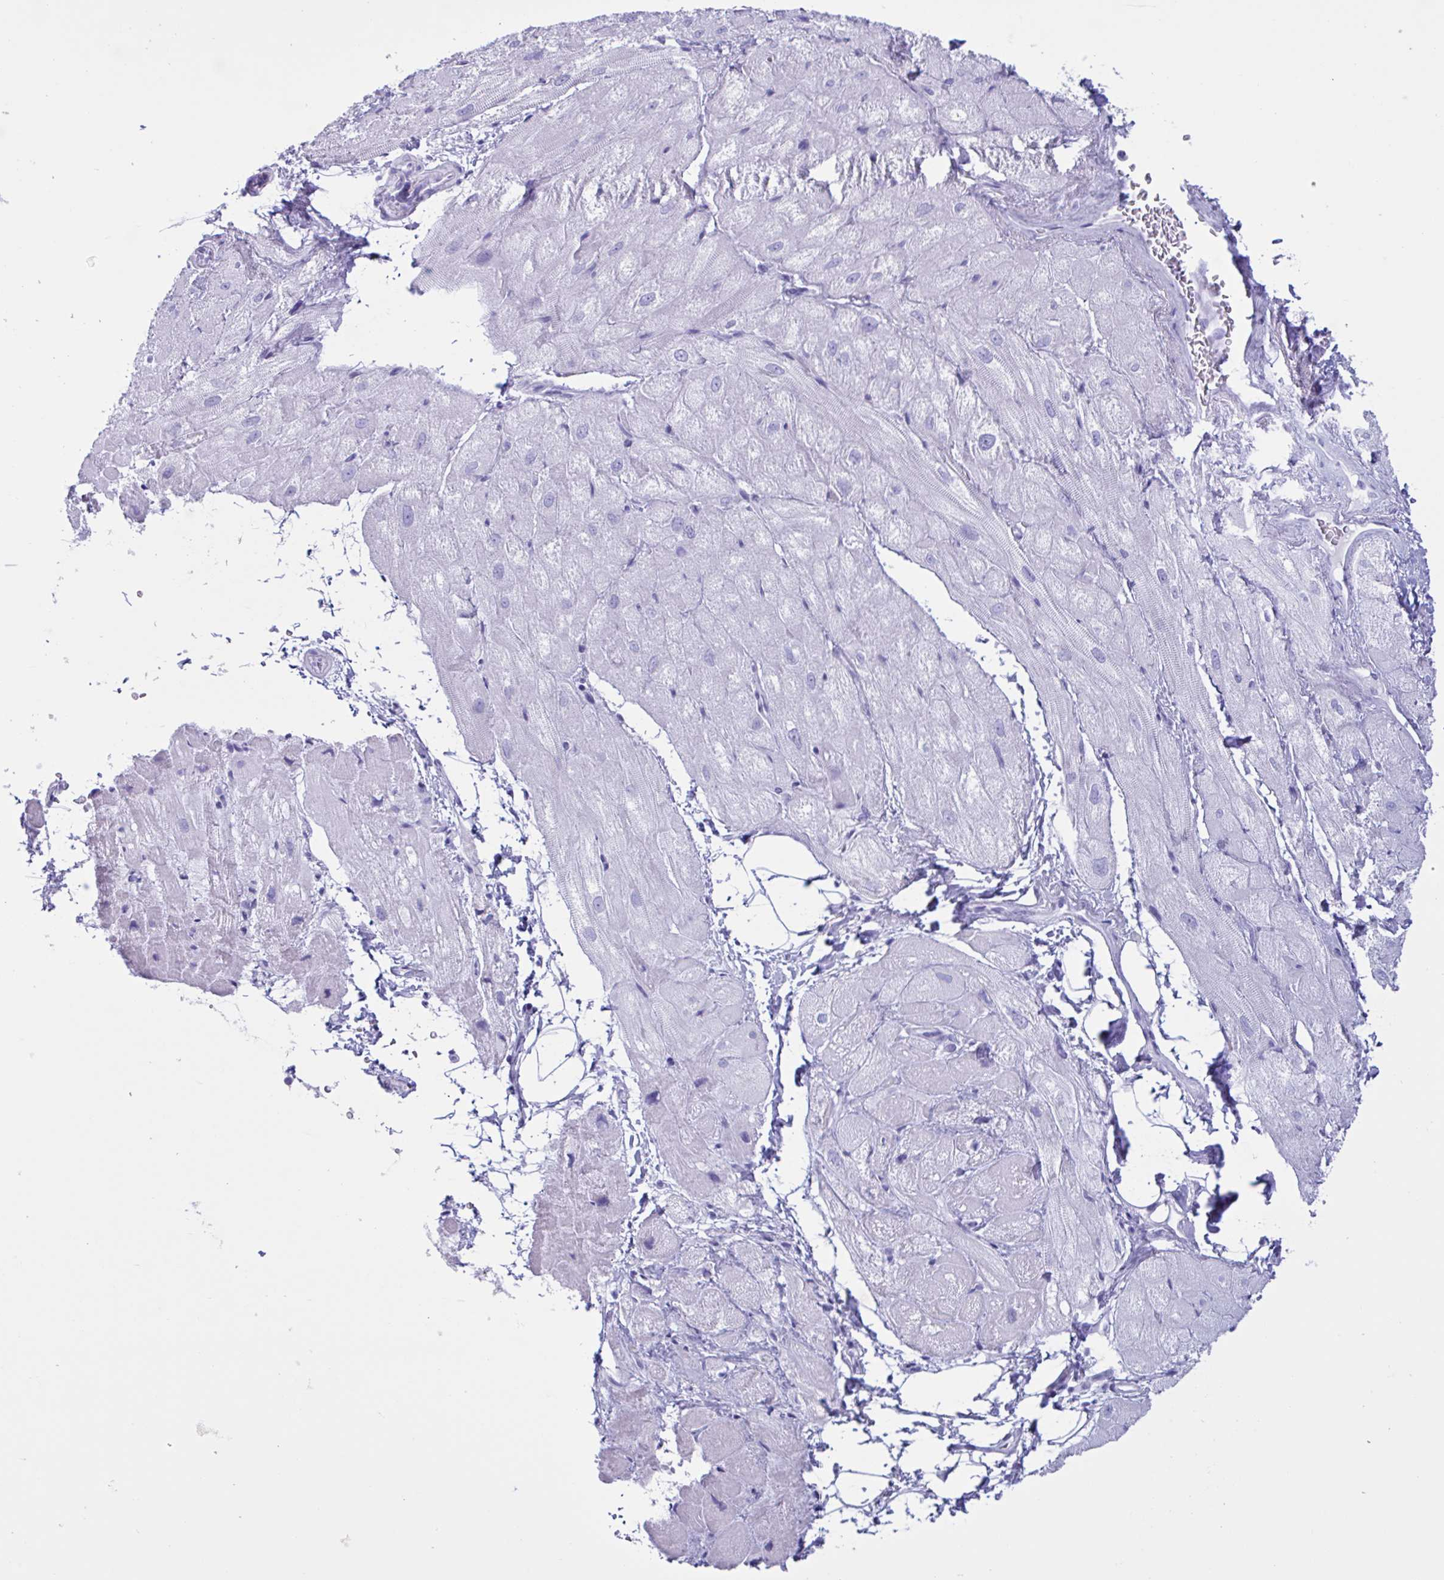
{"staining": {"intensity": "negative", "quantity": "none", "location": "none"}, "tissue": "heart muscle", "cell_type": "Cardiomyocytes", "image_type": "normal", "snomed": [{"axis": "morphology", "description": "Normal tissue, NOS"}, {"axis": "topography", "description": "Heart"}], "caption": "DAB immunohistochemical staining of normal heart muscle exhibits no significant staining in cardiomyocytes.", "gene": "MRGPRG", "patient": {"sex": "male", "age": 62}}